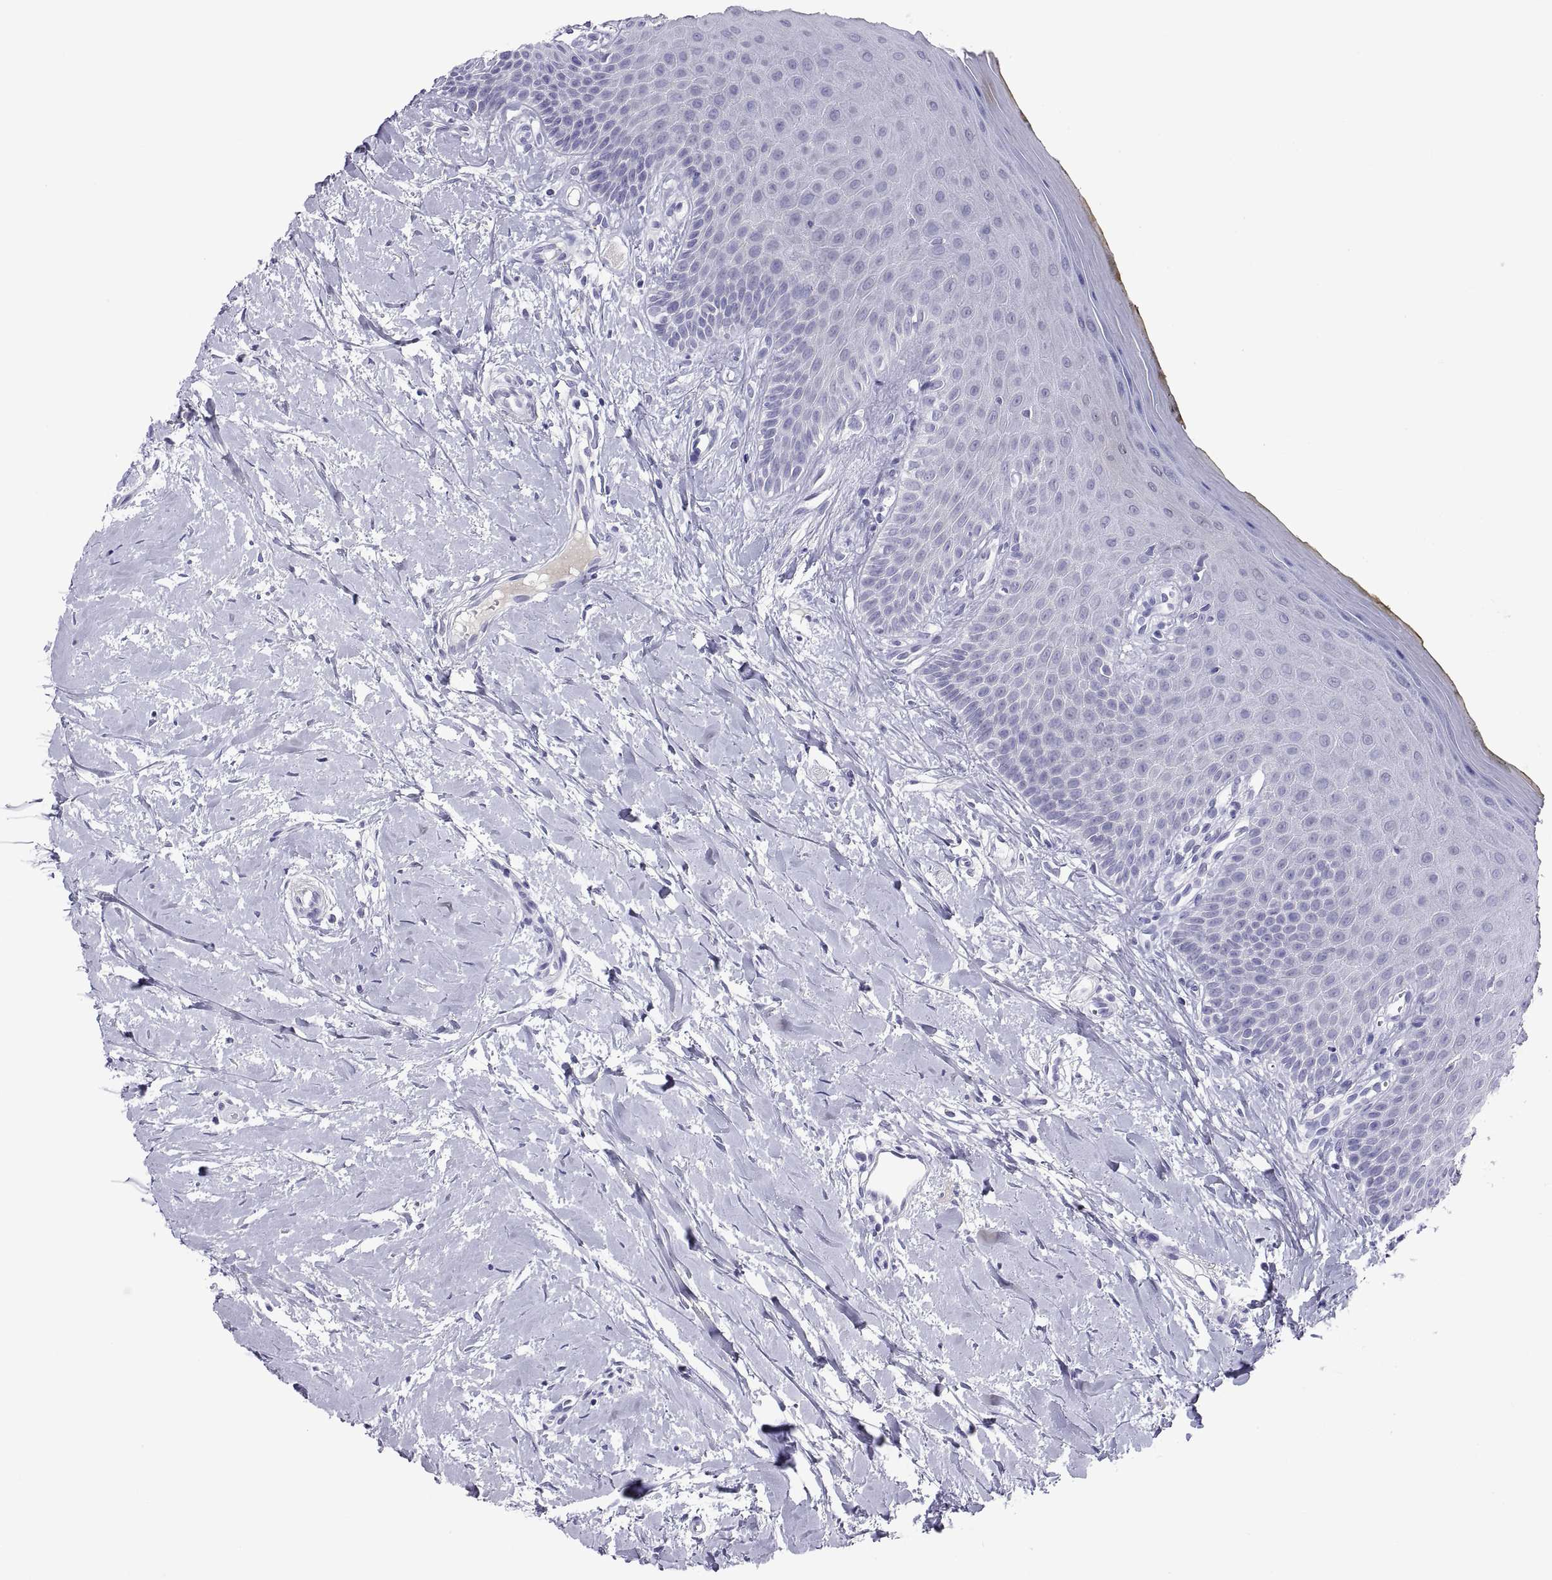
{"staining": {"intensity": "negative", "quantity": "none", "location": "none"}, "tissue": "oral mucosa", "cell_type": "Squamous epithelial cells", "image_type": "normal", "snomed": [{"axis": "morphology", "description": "Normal tissue, NOS"}, {"axis": "topography", "description": "Oral tissue"}], "caption": "DAB immunohistochemical staining of unremarkable human oral mucosa shows no significant positivity in squamous epithelial cells. (DAB immunohistochemistry visualized using brightfield microscopy, high magnification).", "gene": "QRICH2", "patient": {"sex": "female", "age": 43}}